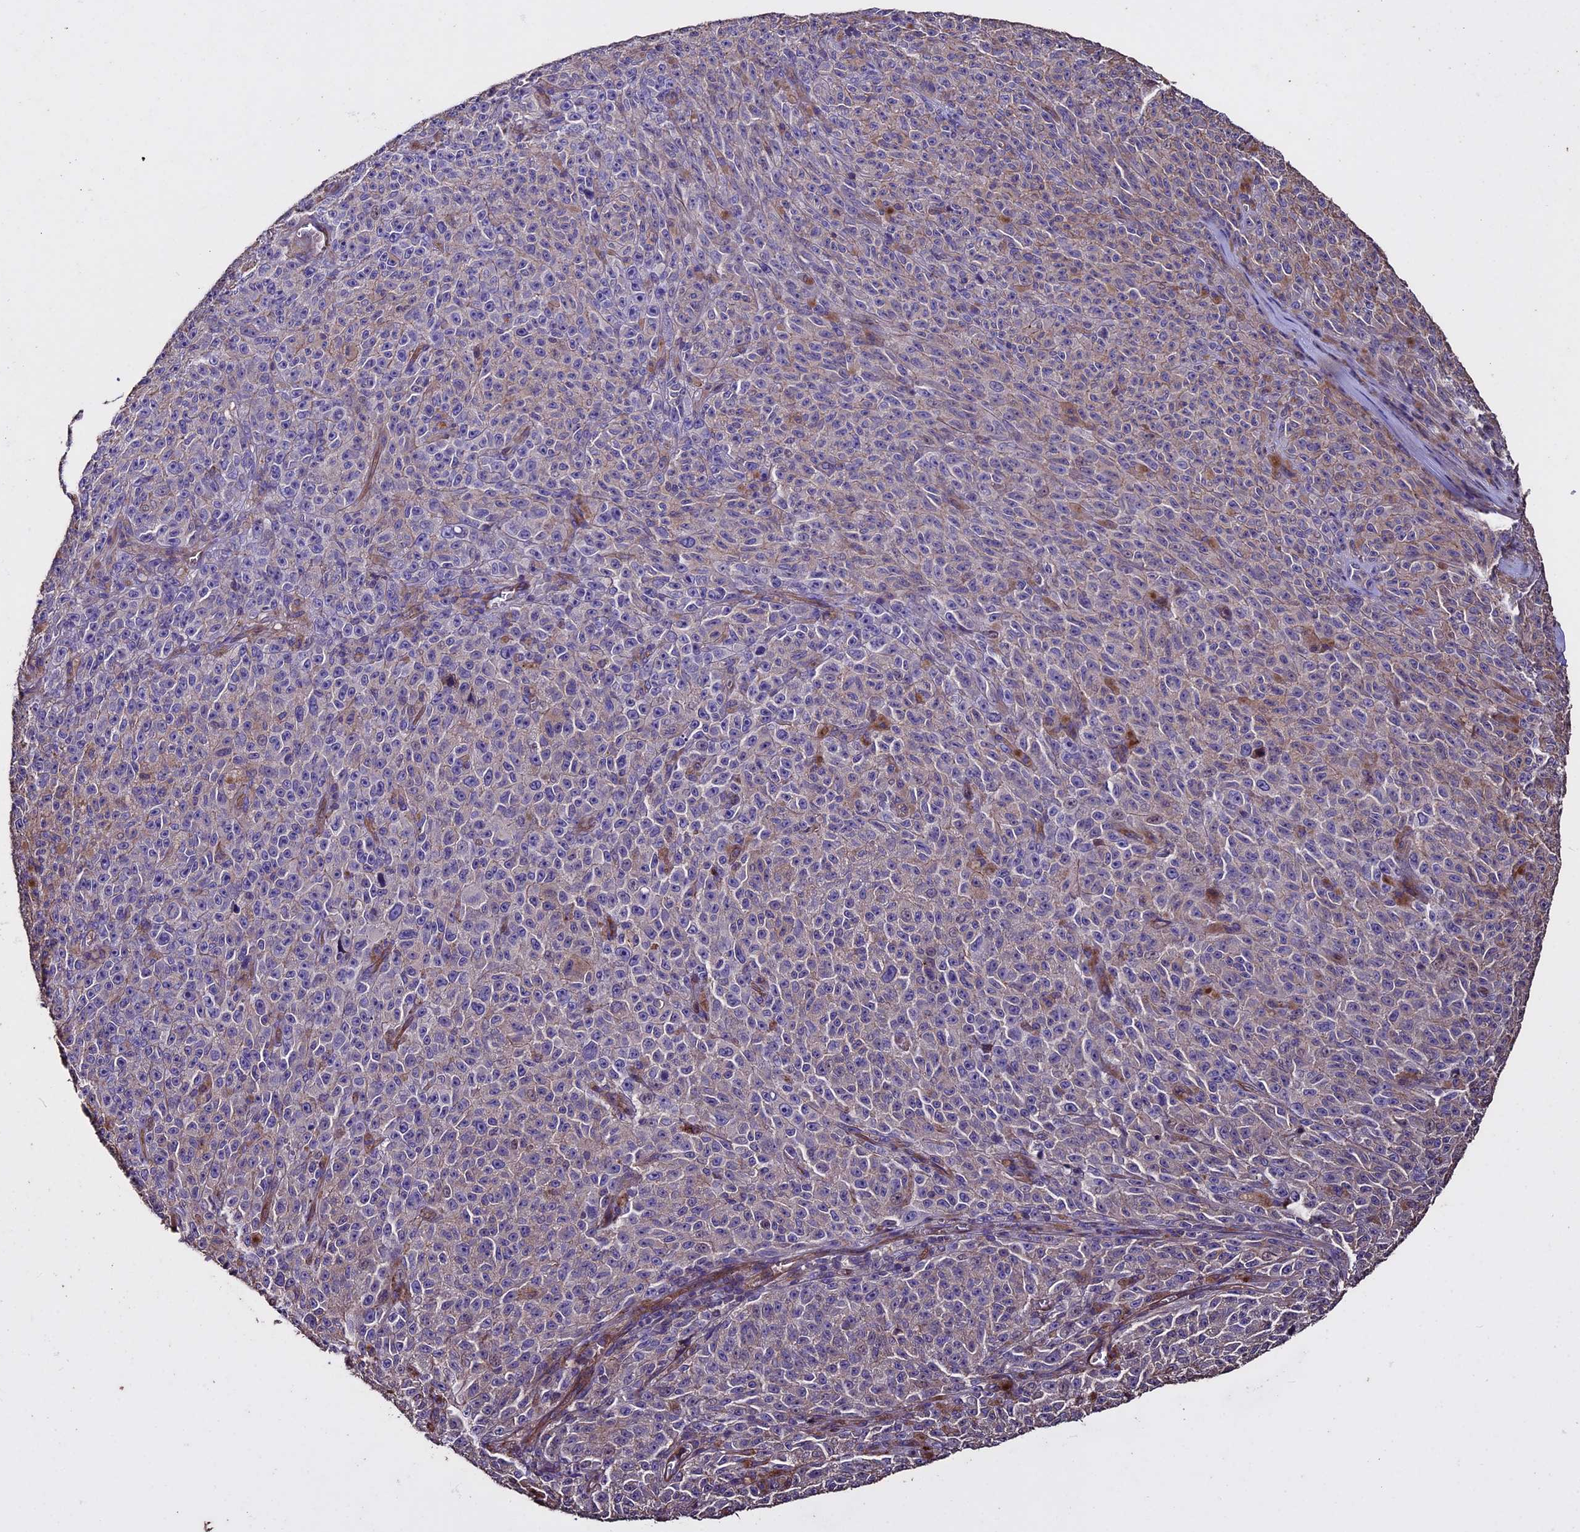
{"staining": {"intensity": "weak", "quantity": "25%-75%", "location": "cytoplasmic/membranous"}, "tissue": "melanoma", "cell_type": "Tumor cells", "image_type": "cancer", "snomed": [{"axis": "morphology", "description": "Malignant melanoma, NOS"}, {"axis": "topography", "description": "Skin"}], "caption": "Melanoma stained with a protein marker shows weak staining in tumor cells.", "gene": "USB1", "patient": {"sex": "female", "age": 82}}